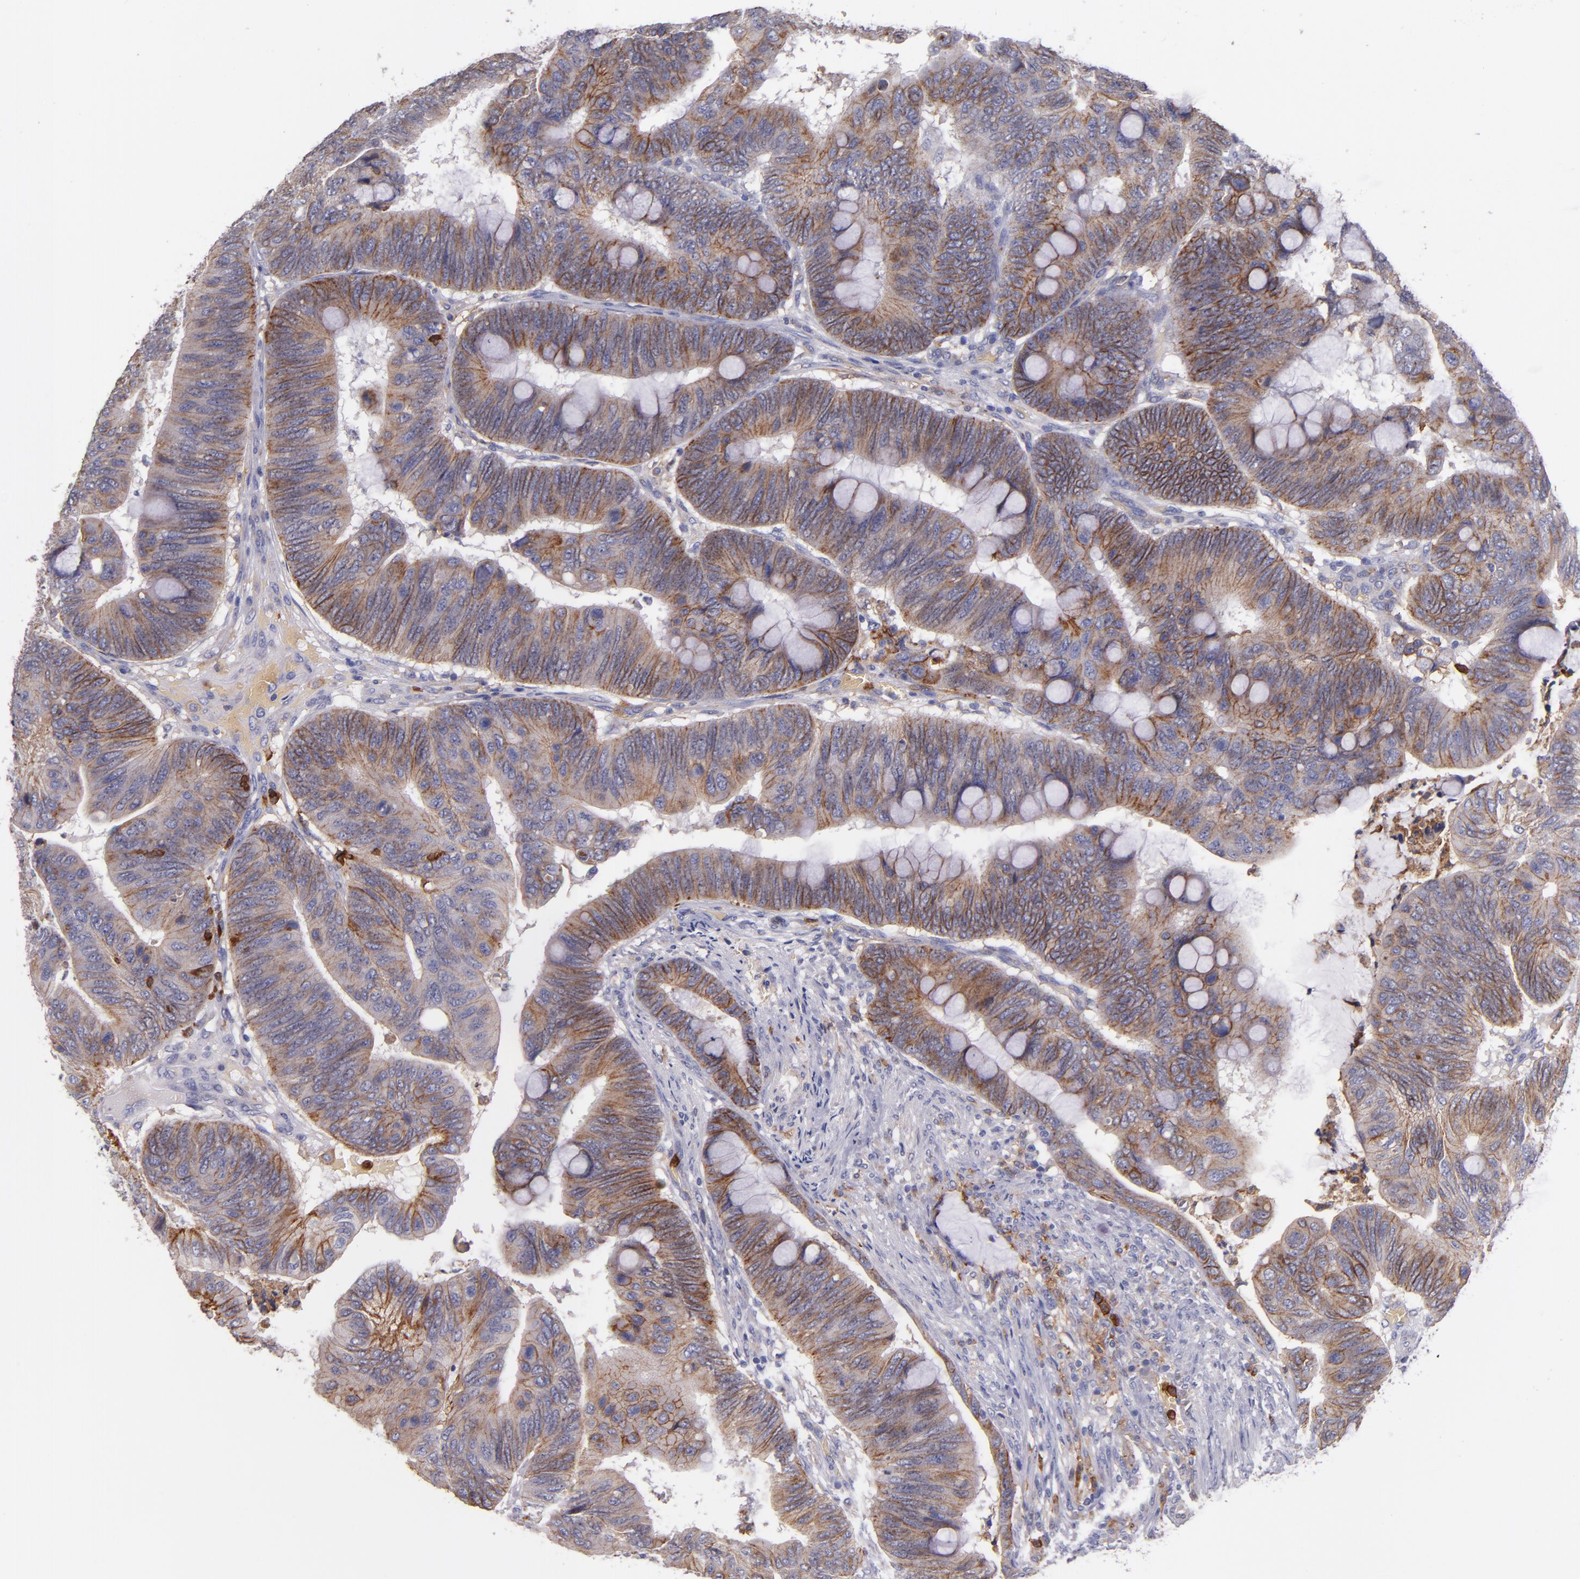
{"staining": {"intensity": "moderate", "quantity": ">75%", "location": "cytoplasmic/membranous"}, "tissue": "colorectal cancer", "cell_type": "Tumor cells", "image_type": "cancer", "snomed": [{"axis": "morphology", "description": "Normal tissue, NOS"}, {"axis": "morphology", "description": "Adenocarcinoma, NOS"}, {"axis": "topography", "description": "Rectum"}], "caption": "Human colorectal adenocarcinoma stained with a brown dye reveals moderate cytoplasmic/membranous positive expression in approximately >75% of tumor cells.", "gene": "C5AR1", "patient": {"sex": "male", "age": 92}}